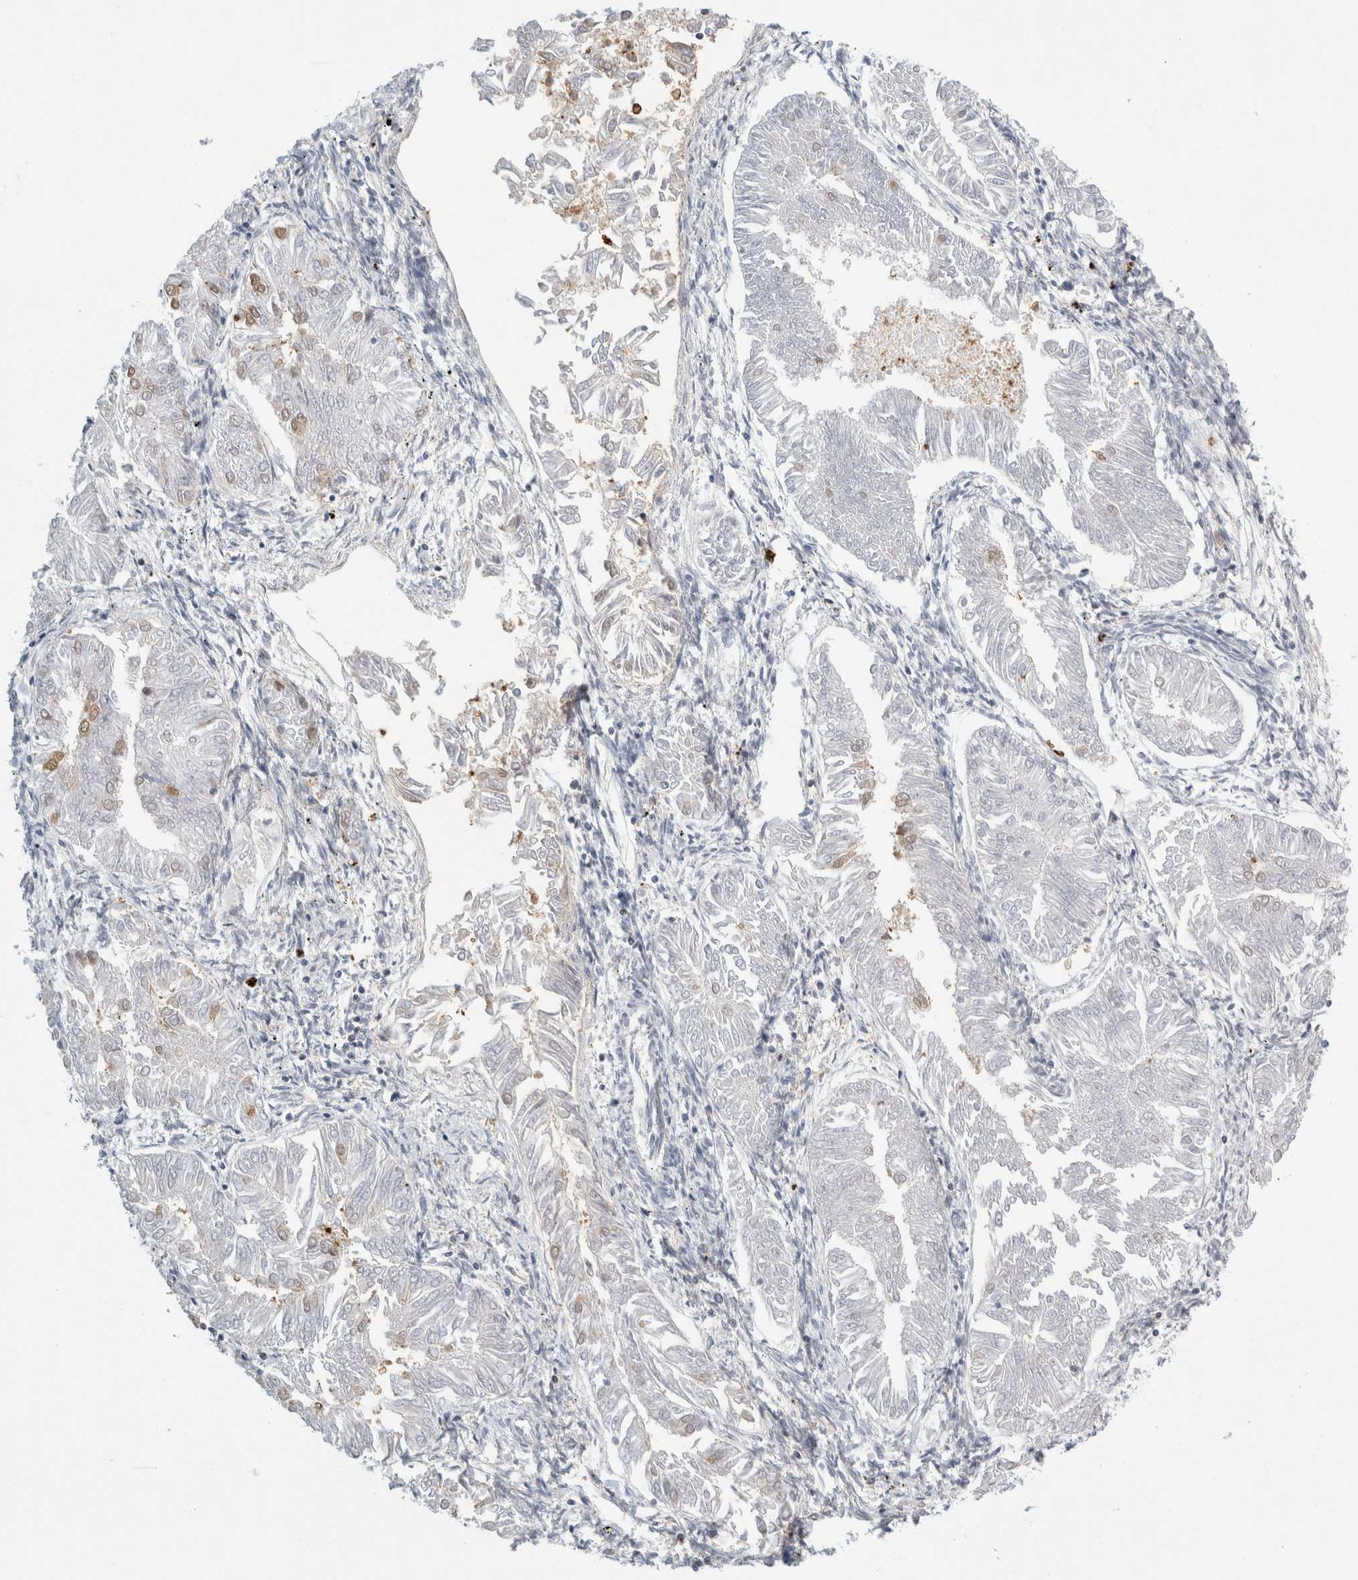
{"staining": {"intensity": "weak", "quantity": "<25%", "location": "cytoplasmic/membranous"}, "tissue": "endometrial cancer", "cell_type": "Tumor cells", "image_type": "cancer", "snomed": [{"axis": "morphology", "description": "Adenocarcinoma, NOS"}, {"axis": "topography", "description": "Endometrium"}], "caption": "Tumor cells are negative for brown protein staining in endometrial cancer (adenocarcinoma).", "gene": "P2RY2", "patient": {"sex": "female", "age": 53}}